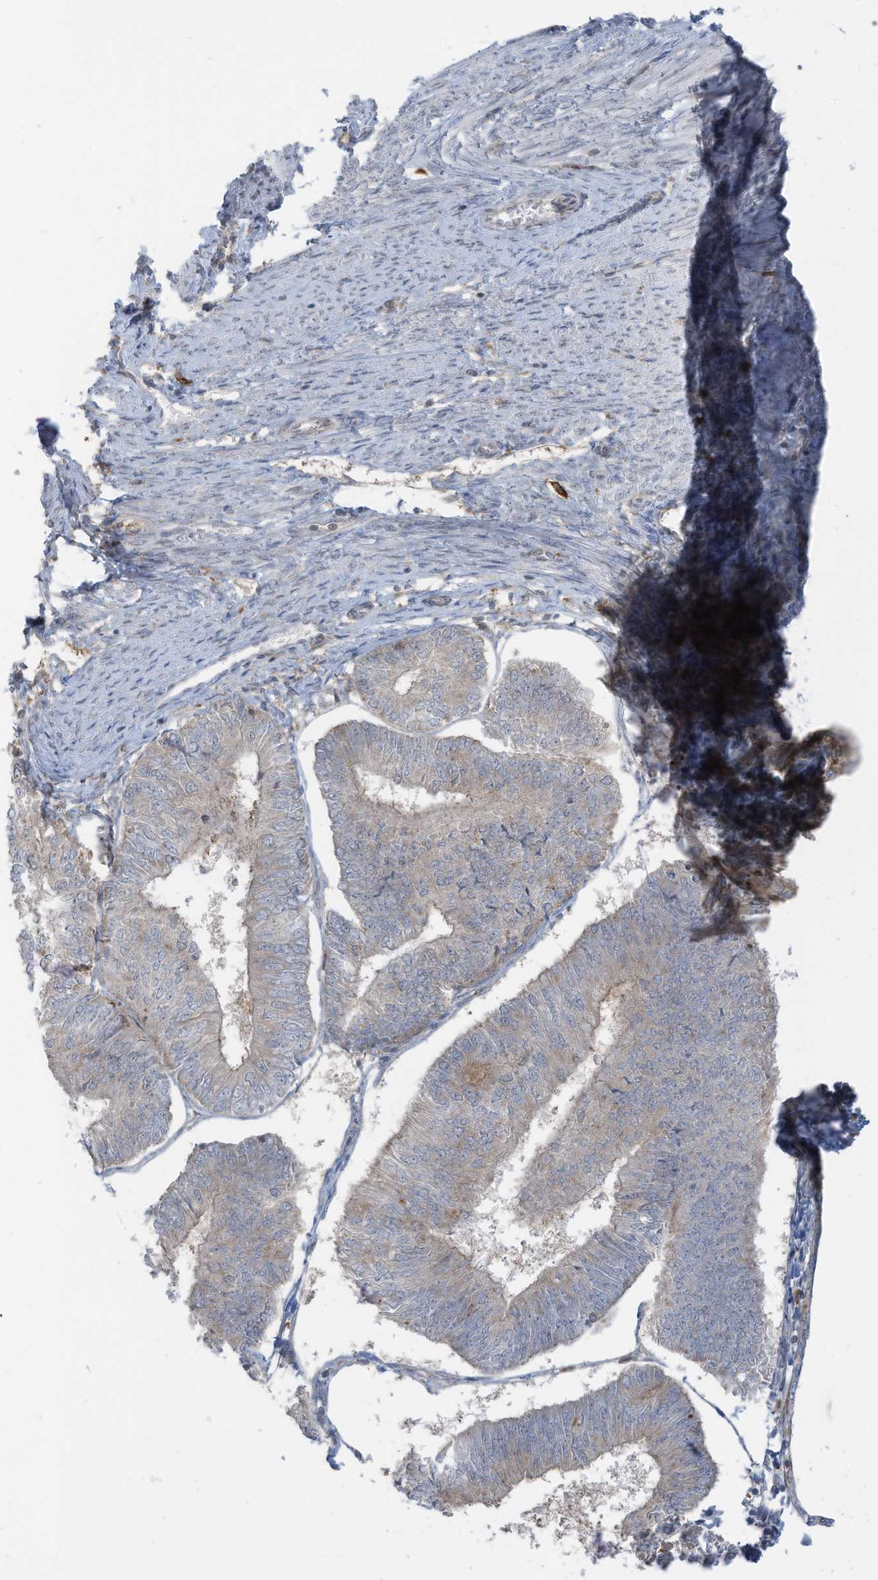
{"staining": {"intensity": "weak", "quantity": "<25%", "location": "cytoplasmic/membranous"}, "tissue": "endometrial cancer", "cell_type": "Tumor cells", "image_type": "cancer", "snomed": [{"axis": "morphology", "description": "Adenocarcinoma, NOS"}, {"axis": "topography", "description": "Endometrium"}], "caption": "Human endometrial cancer stained for a protein using immunohistochemistry (IHC) displays no expression in tumor cells.", "gene": "DZIP3", "patient": {"sex": "female", "age": 58}}